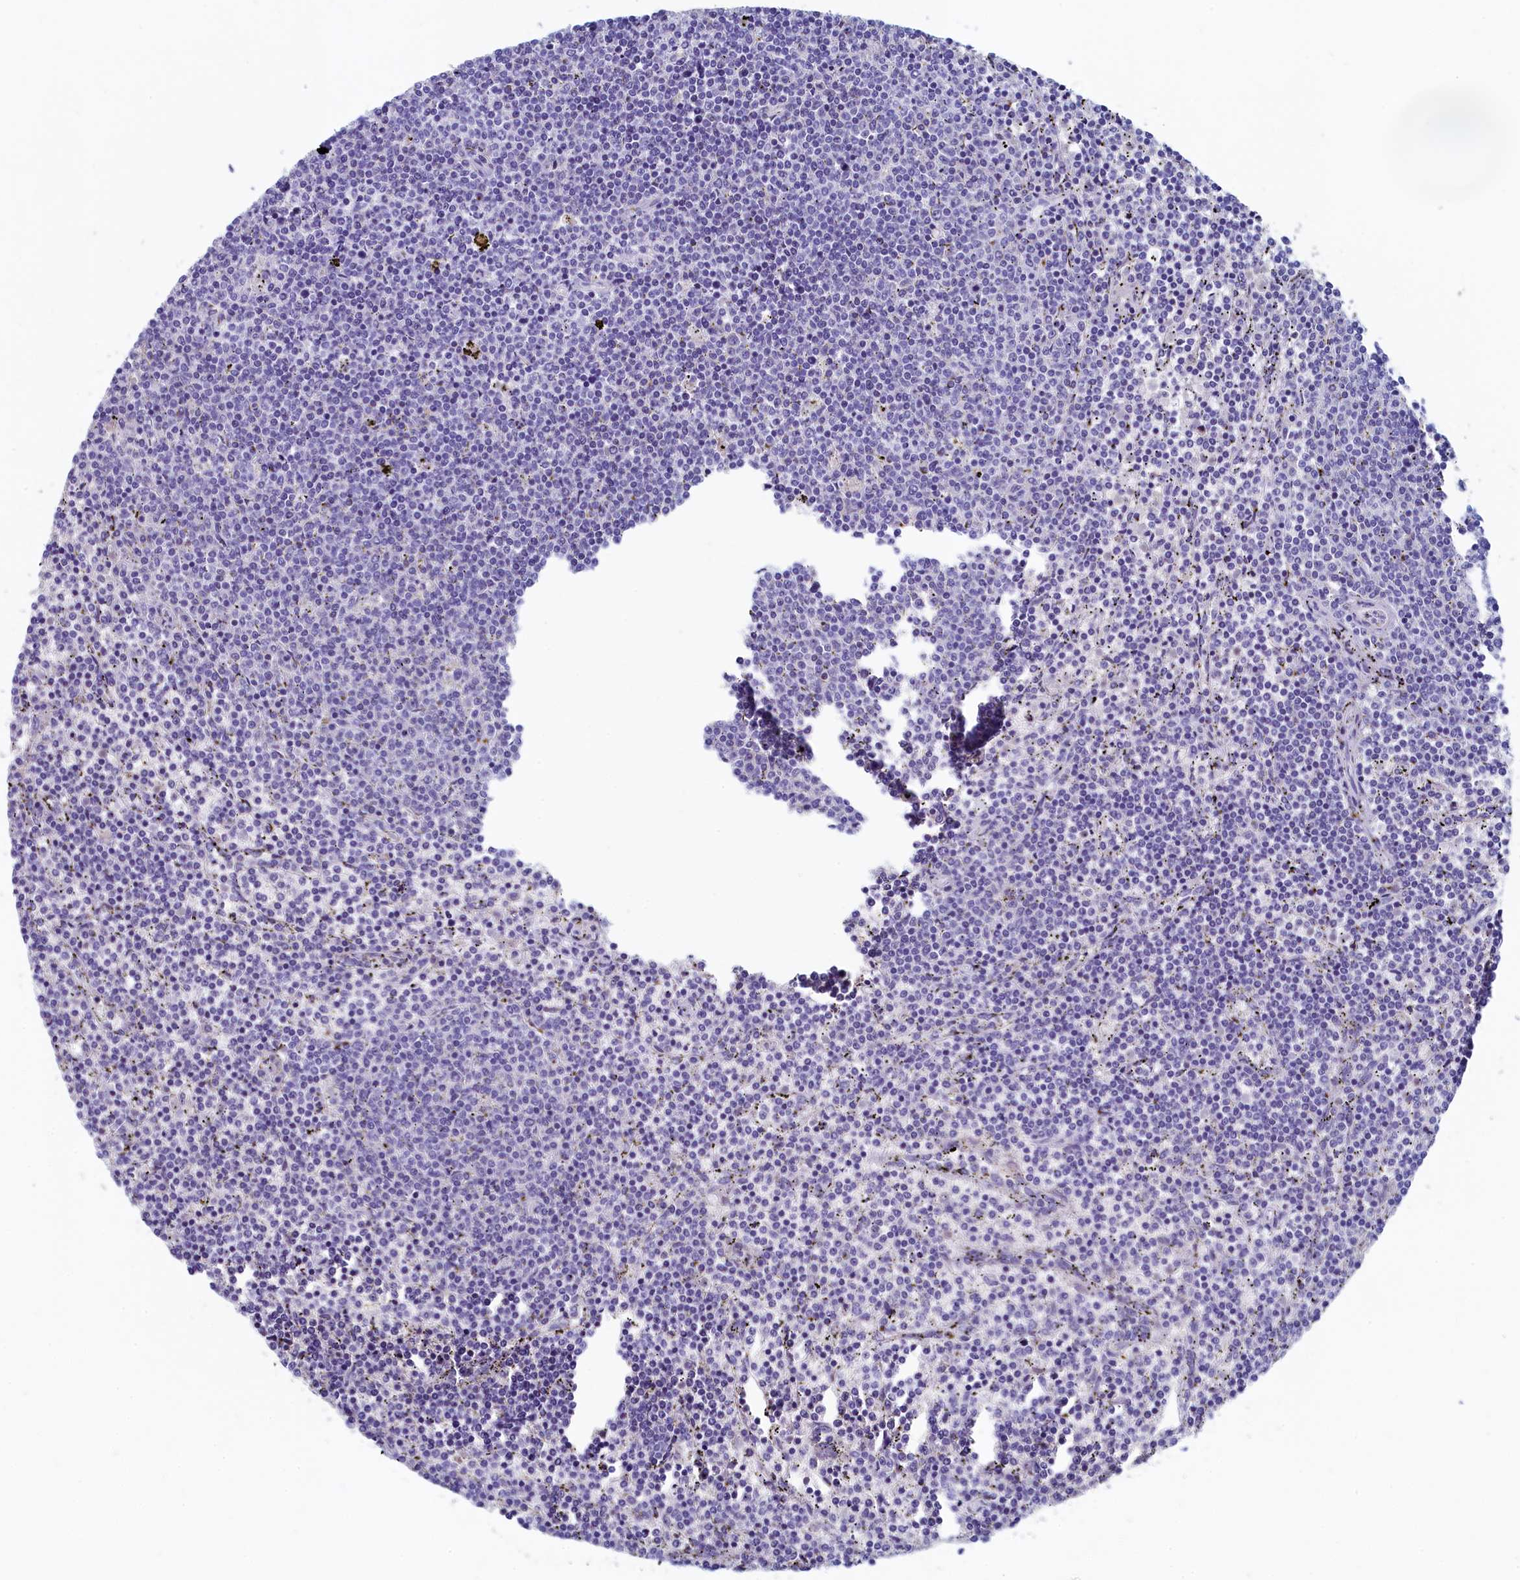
{"staining": {"intensity": "negative", "quantity": "none", "location": "none"}, "tissue": "lymphoma", "cell_type": "Tumor cells", "image_type": "cancer", "snomed": [{"axis": "morphology", "description": "Malignant lymphoma, non-Hodgkin's type, Low grade"}, {"axis": "topography", "description": "Spleen"}], "caption": "DAB immunohistochemical staining of human low-grade malignant lymphoma, non-Hodgkin's type reveals no significant expression in tumor cells.", "gene": "GUCA1C", "patient": {"sex": "female", "age": 50}}